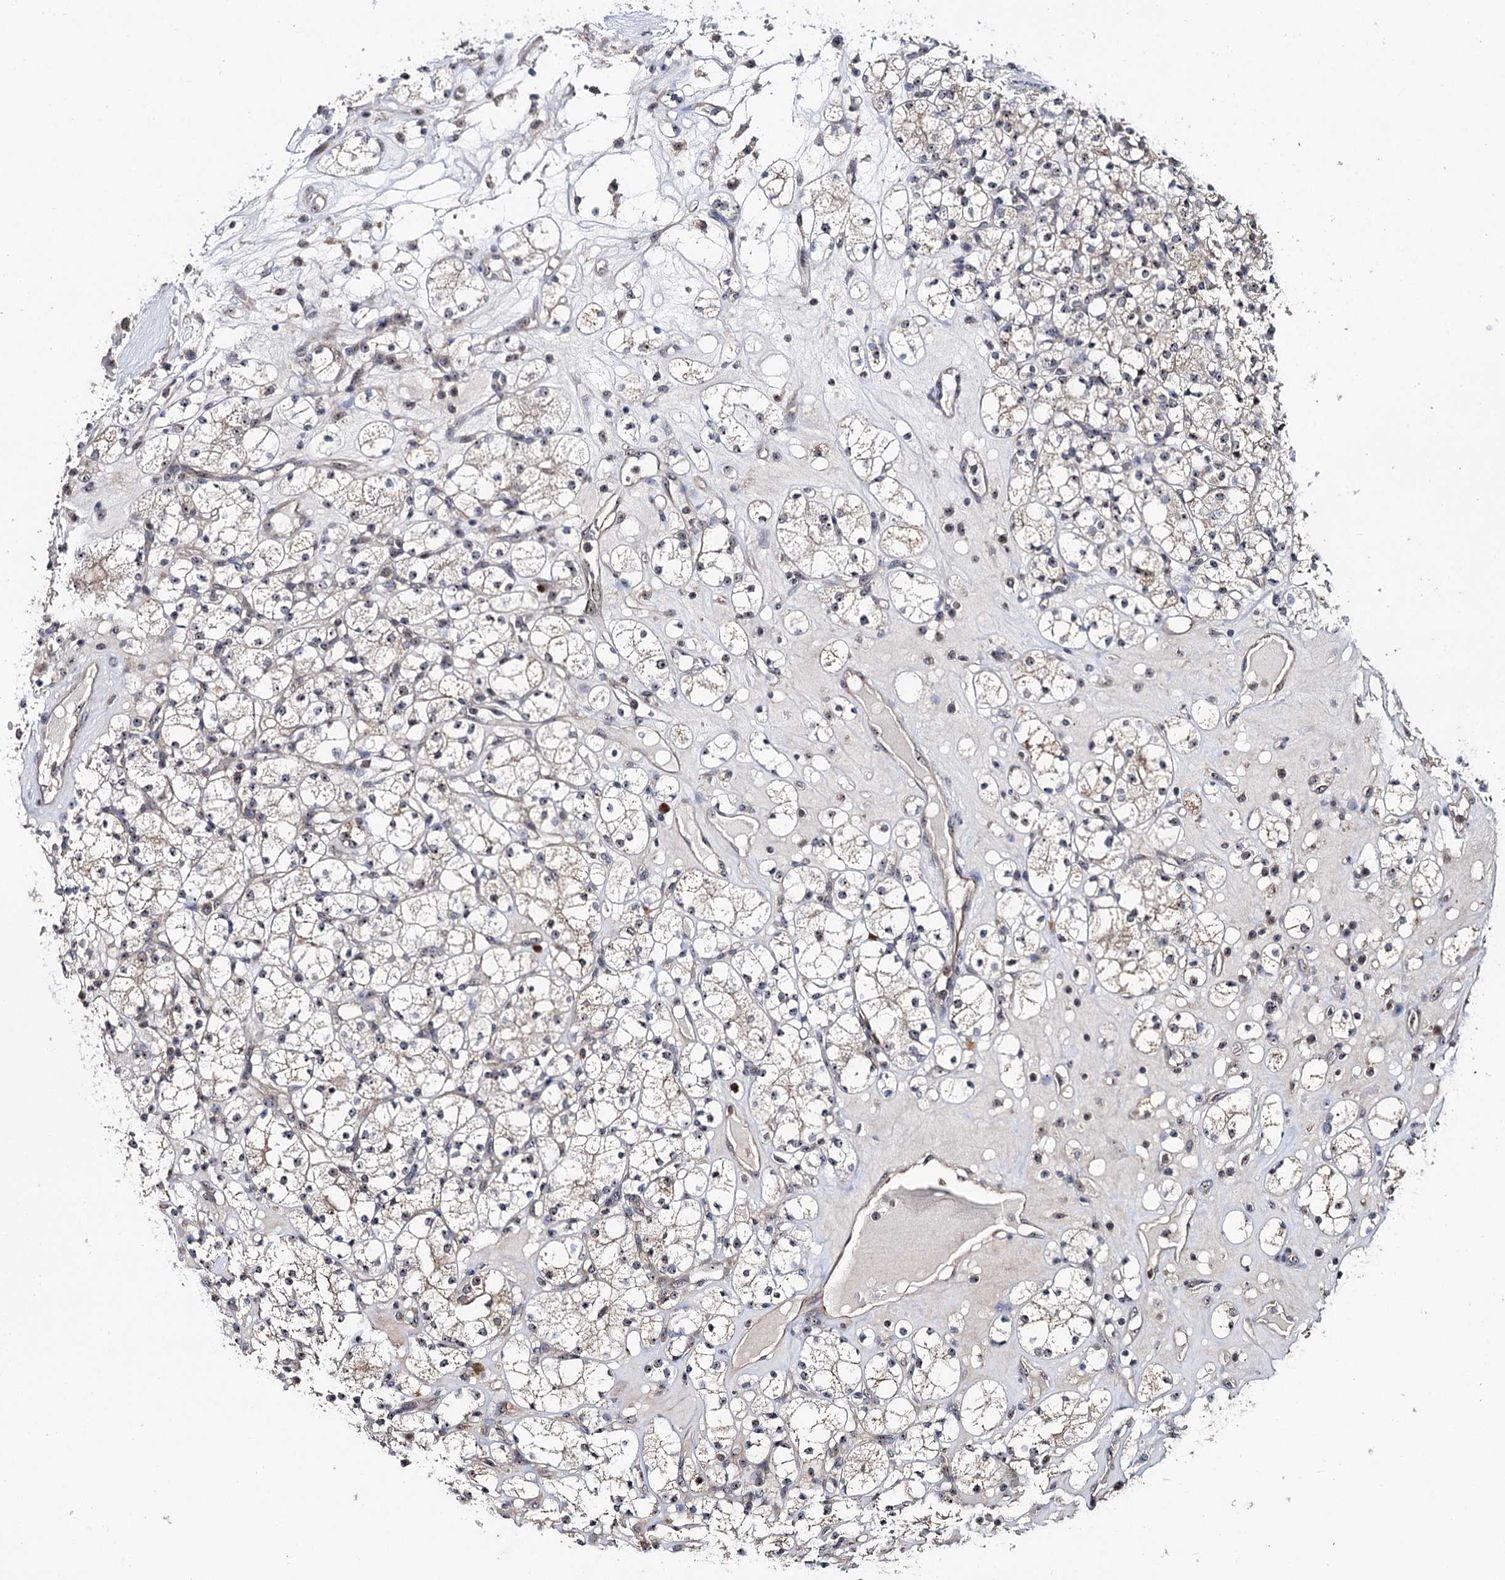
{"staining": {"intensity": "weak", "quantity": "<25%", "location": "cytoplasmic/membranous,nuclear"}, "tissue": "renal cancer", "cell_type": "Tumor cells", "image_type": "cancer", "snomed": [{"axis": "morphology", "description": "Adenocarcinoma, NOS"}, {"axis": "topography", "description": "Kidney"}], "caption": "DAB immunohistochemical staining of human adenocarcinoma (renal) exhibits no significant staining in tumor cells.", "gene": "SUPT20H", "patient": {"sex": "male", "age": 77}}